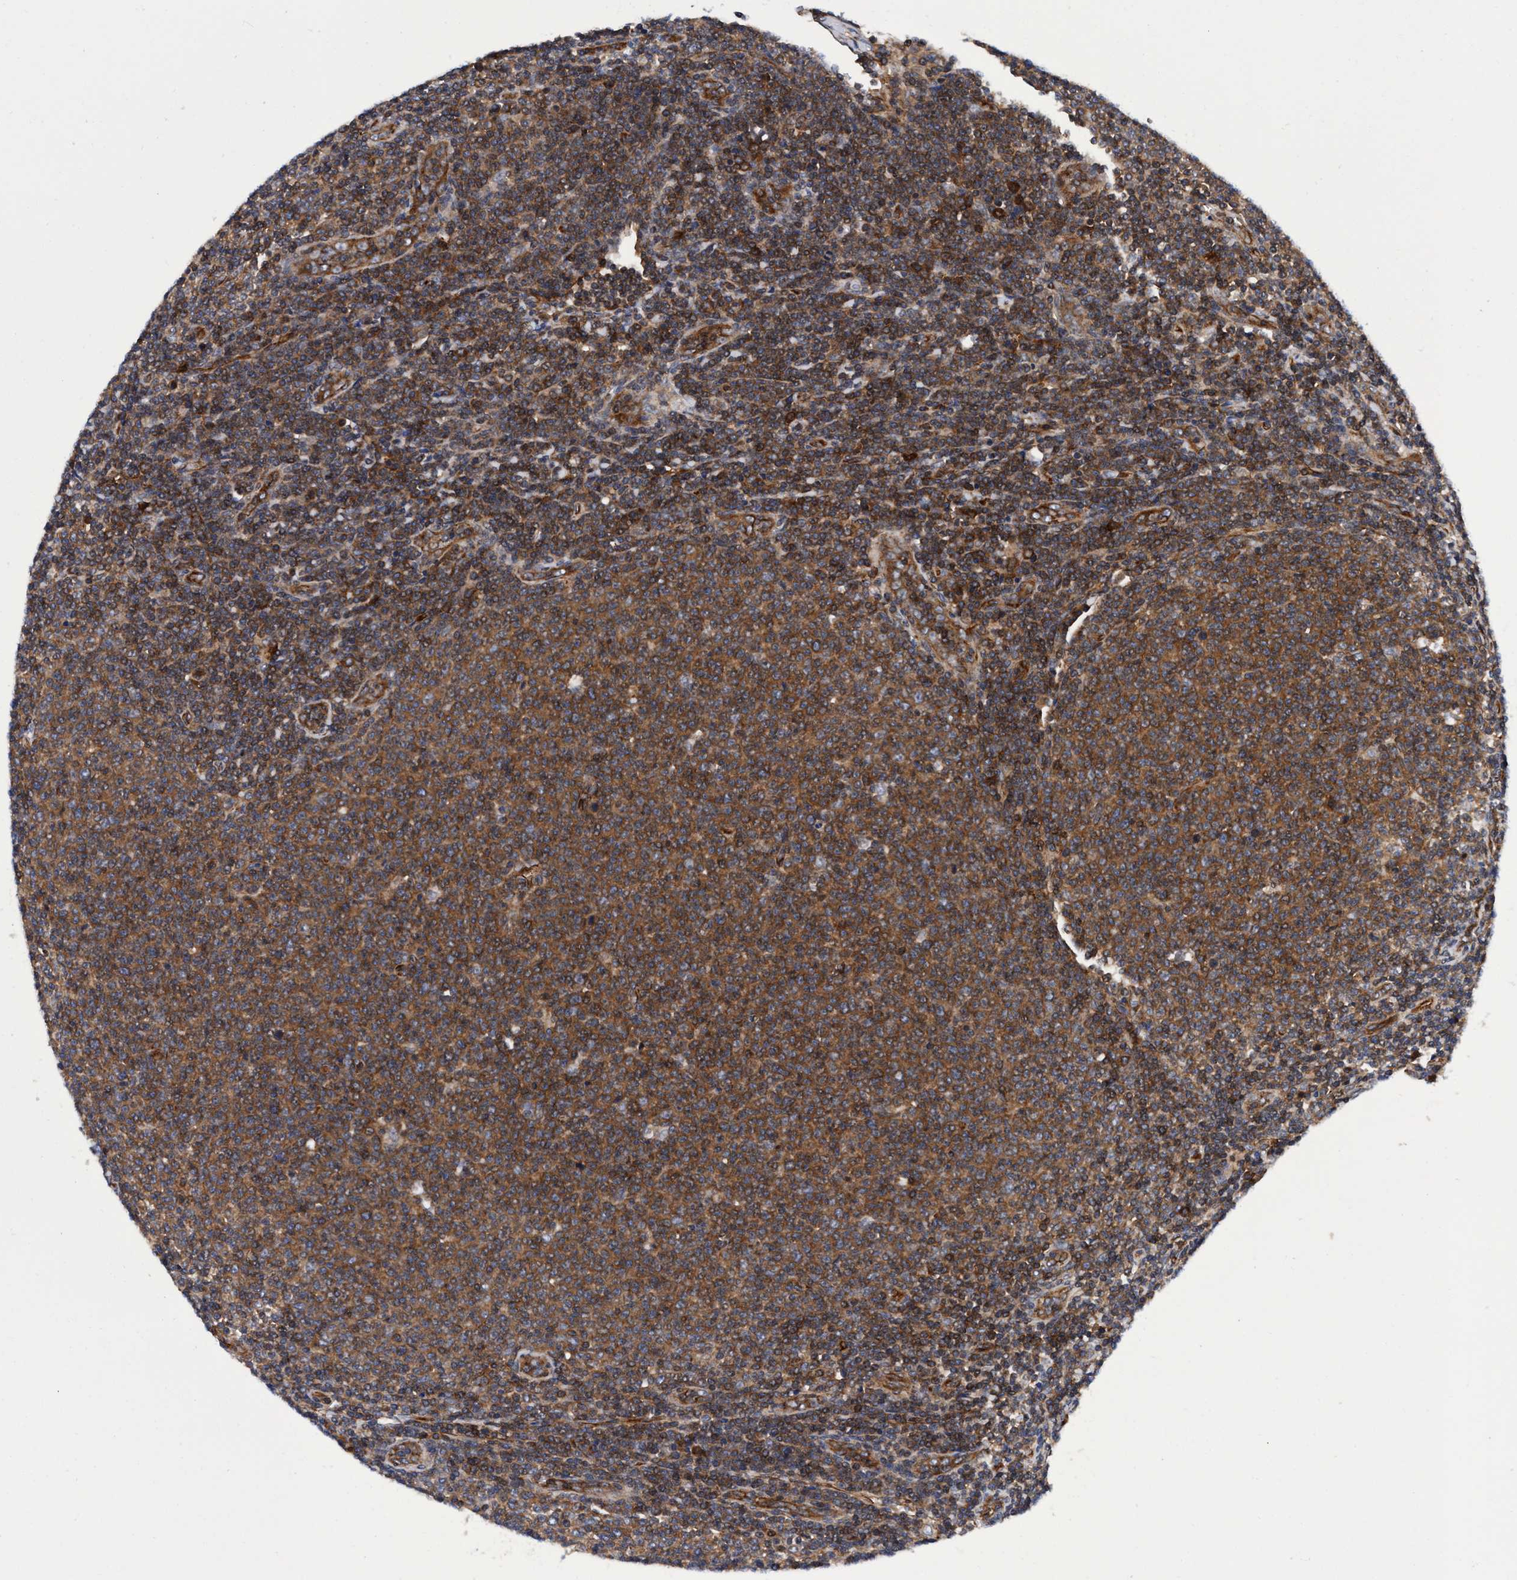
{"staining": {"intensity": "strong", "quantity": ">75%", "location": "cytoplasmic/membranous"}, "tissue": "lymphoma", "cell_type": "Tumor cells", "image_type": "cancer", "snomed": [{"axis": "morphology", "description": "Malignant lymphoma, non-Hodgkin's type, Low grade"}, {"axis": "topography", "description": "Lymph node"}], "caption": "Immunohistochemical staining of low-grade malignant lymphoma, non-Hodgkin's type reveals high levels of strong cytoplasmic/membranous protein expression in about >75% of tumor cells. Immunohistochemistry stains the protein in brown and the nuclei are stained blue.", "gene": "MCM3AP", "patient": {"sex": "male", "age": 66}}